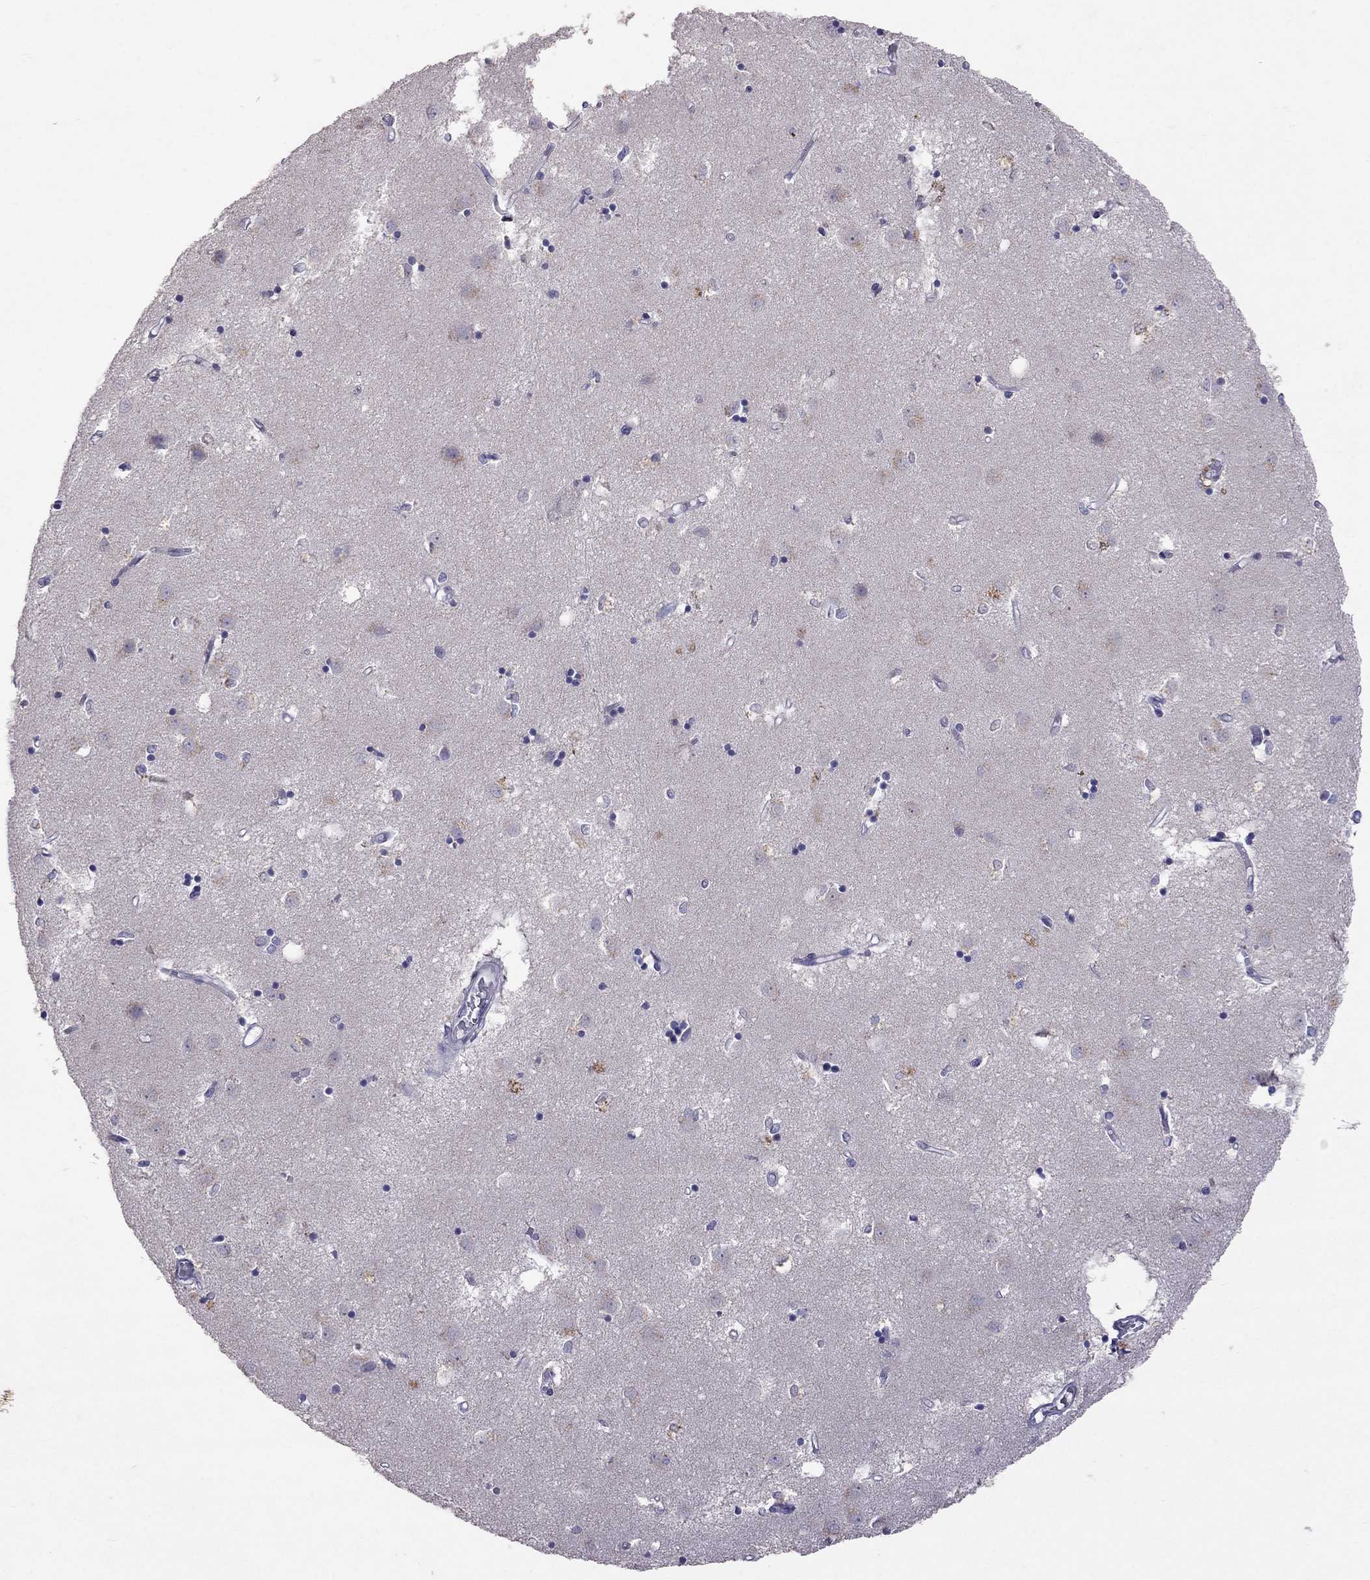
{"staining": {"intensity": "negative", "quantity": "none", "location": "none"}, "tissue": "caudate", "cell_type": "Glial cells", "image_type": "normal", "snomed": [{"axis": "morphology", "description": "Normal tissue, NOS"}, {"axis": "topography", "description": "Lateral ventricle wall"}], "caption": "High power microscopy image of an IHC histopathology image of benign caudate, revealing no significant expression in glial cells. Nuclei are stained in blue.", "gene": "FST", "patient": {"sex": "male", "age": 54}}